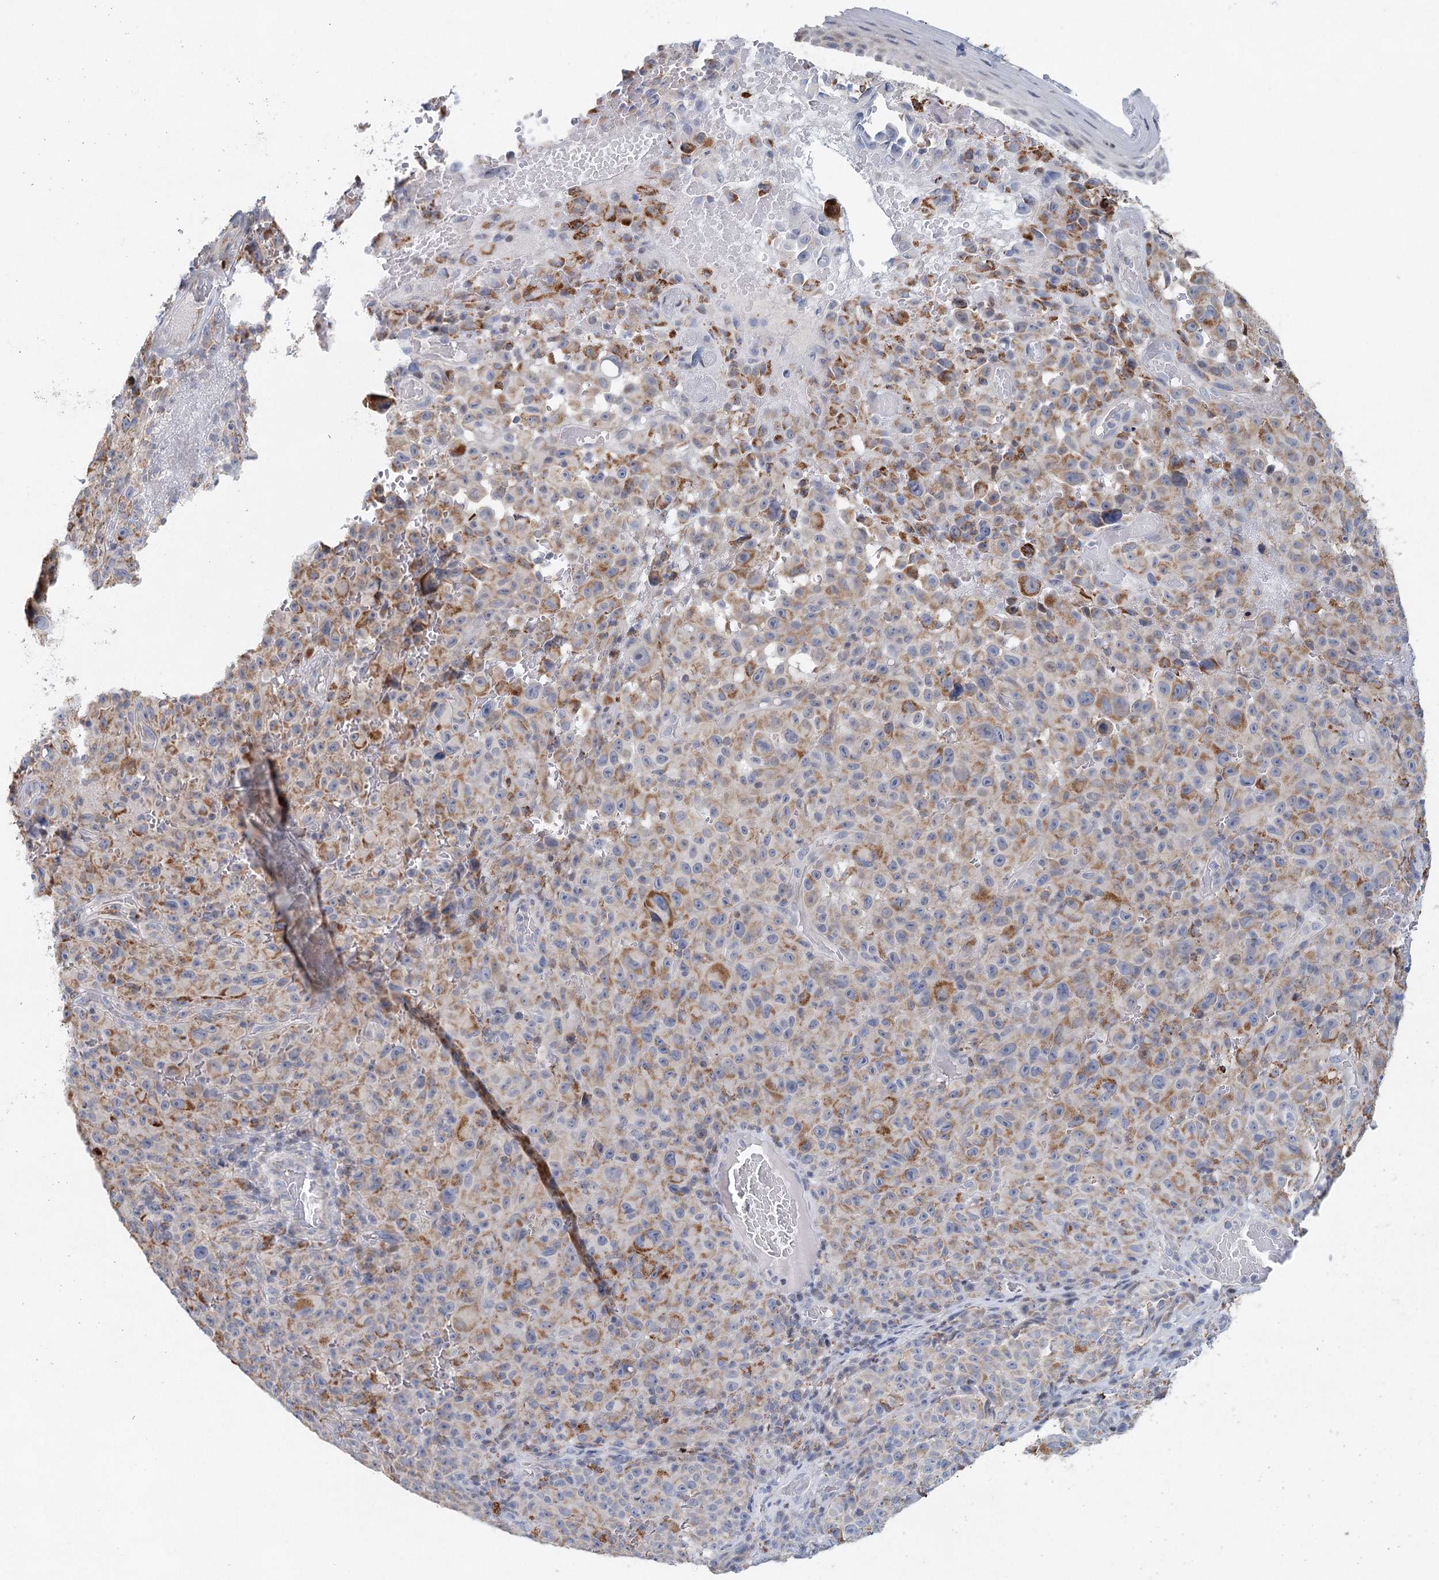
{"staining": {"intensity": "weak", "quantity": ">75%", "location": "cytoplasmic/membranous"}, "tissue": "melanoma", "cell_type": "Tumor cells", "image_type": "cancer", "snomed": [{"axis": "morphology", "description": "Malignant melanoma, NOS"}, {"axis": "topography", "description": "Skin"}], "caption": "Human melanoma stained with a protein marker exhibits weak staining in tumor cells.", "gene": "XPO6", "patient": {"sex": "female", "age": 82}}